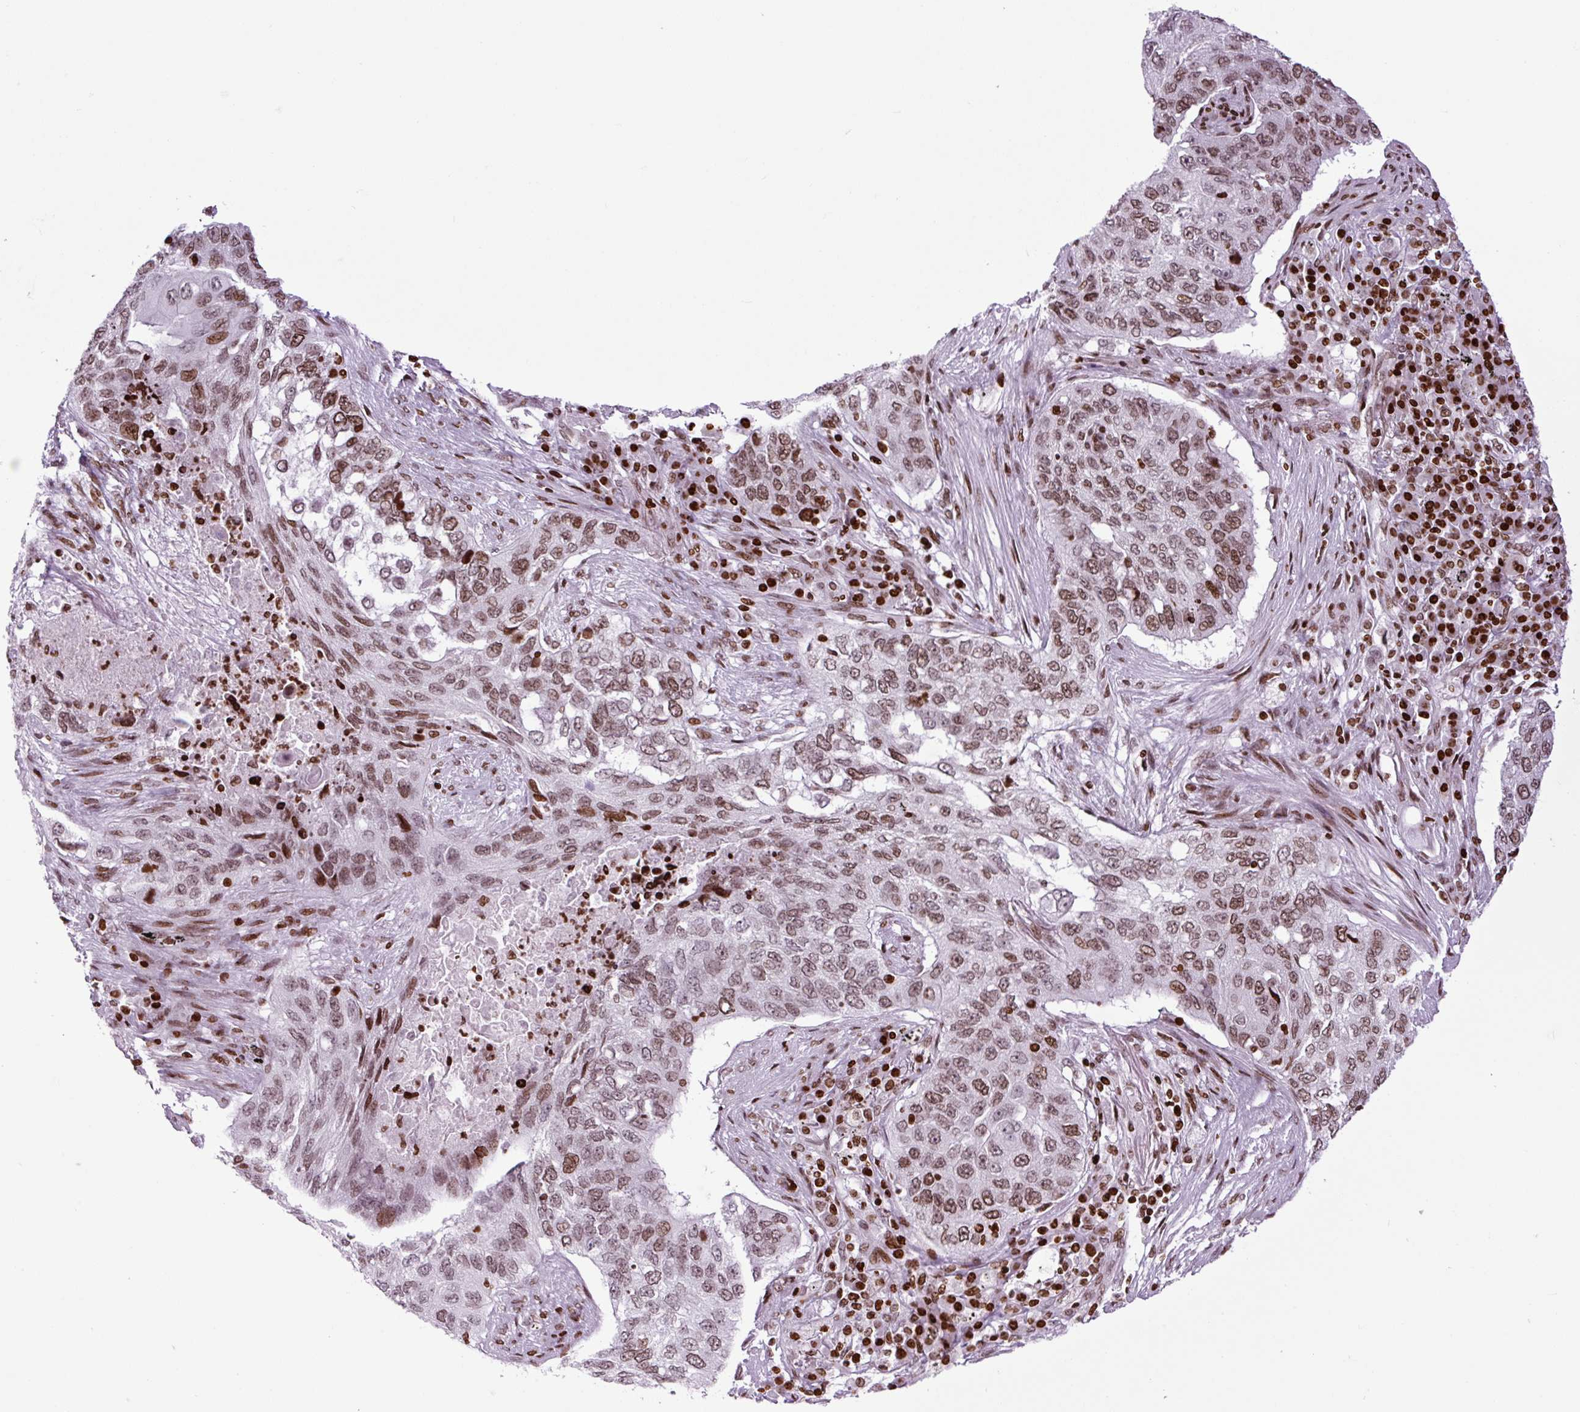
{"staining": {"intensity": "moderate", "quantity": ">75%", "location": "nuclear"}, "tissue": "lung cancer", "cell_type": "Tumor cells", "image_type": "cancer", "snomed": [{"axis": "morphology", "description": "Squamous cell carcinoma, NOS"}, {"axis": "topography", "description": "Lung"}], "caption": "IHC (DAB (3,3'-diaminobenzidine)) staining of human squamous cell carcinoma (lung) reveals moderate nuclear protein staining in approximately >75% of tumor cells. (Stains: DAB in brown, nuclei in blue, Microscopy: brightfield microscopy at high magnification).", "gene": "H1-3", "patient": {"sex": "female", "age": 63}}